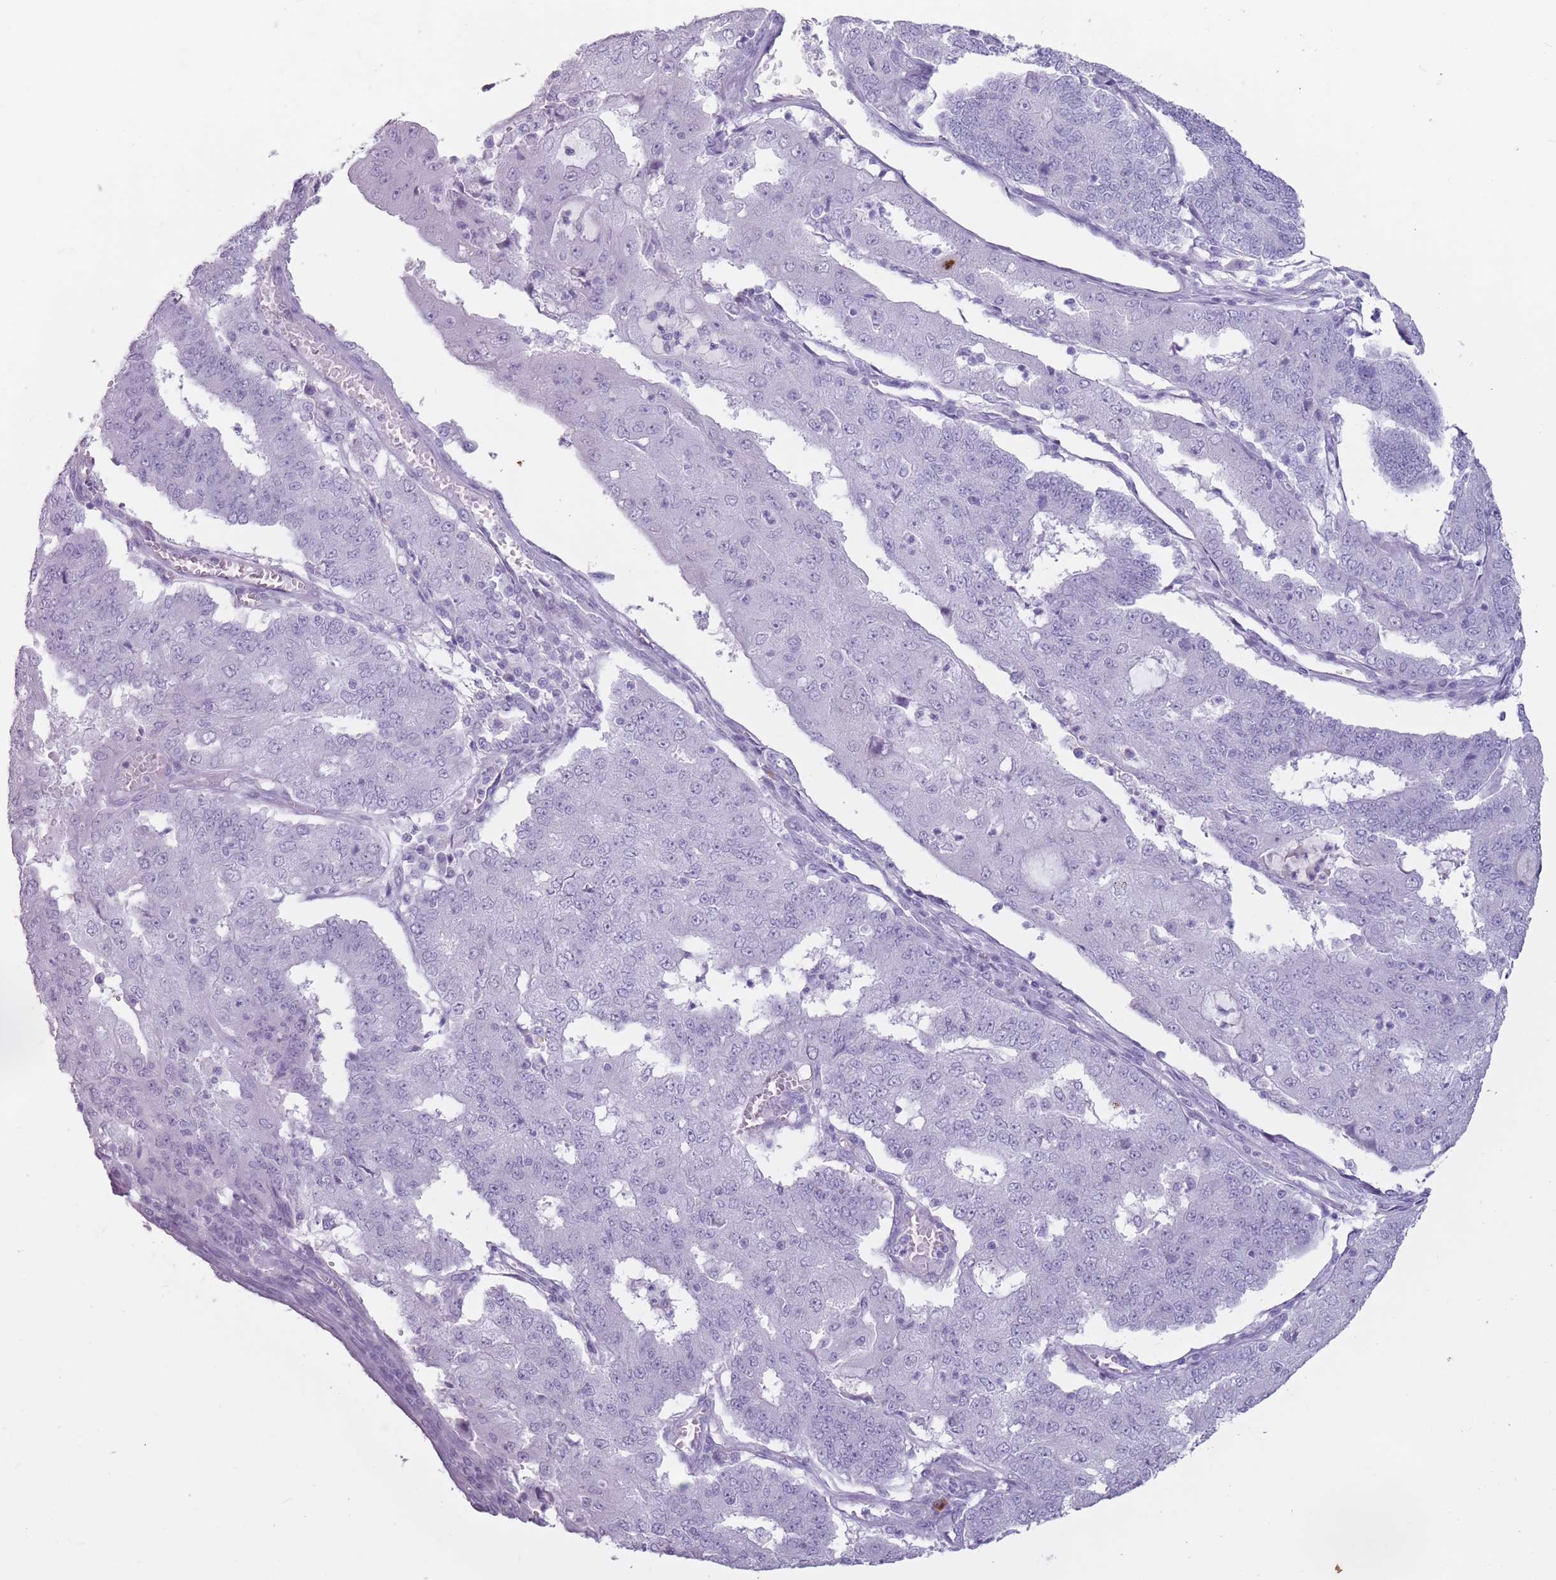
{"staining": {"intensity": "negative", "quantity": "none", "location": "none"}, "tissue": "endometrial cancer", "cell_type": "Tumor cells", "image_type": "cancer", "snomed": [{"axis": "morphology", "description": "Adenocarcinoma, NOS"}, {"axis": "topography", "description": "Endometrium"}], "caption": "Immunohistochemical staining of endometrial cancer shows no significant staining in tumor cells.", "gene": "PNMA3", "patient": {"sex": "female", "age": 56}}